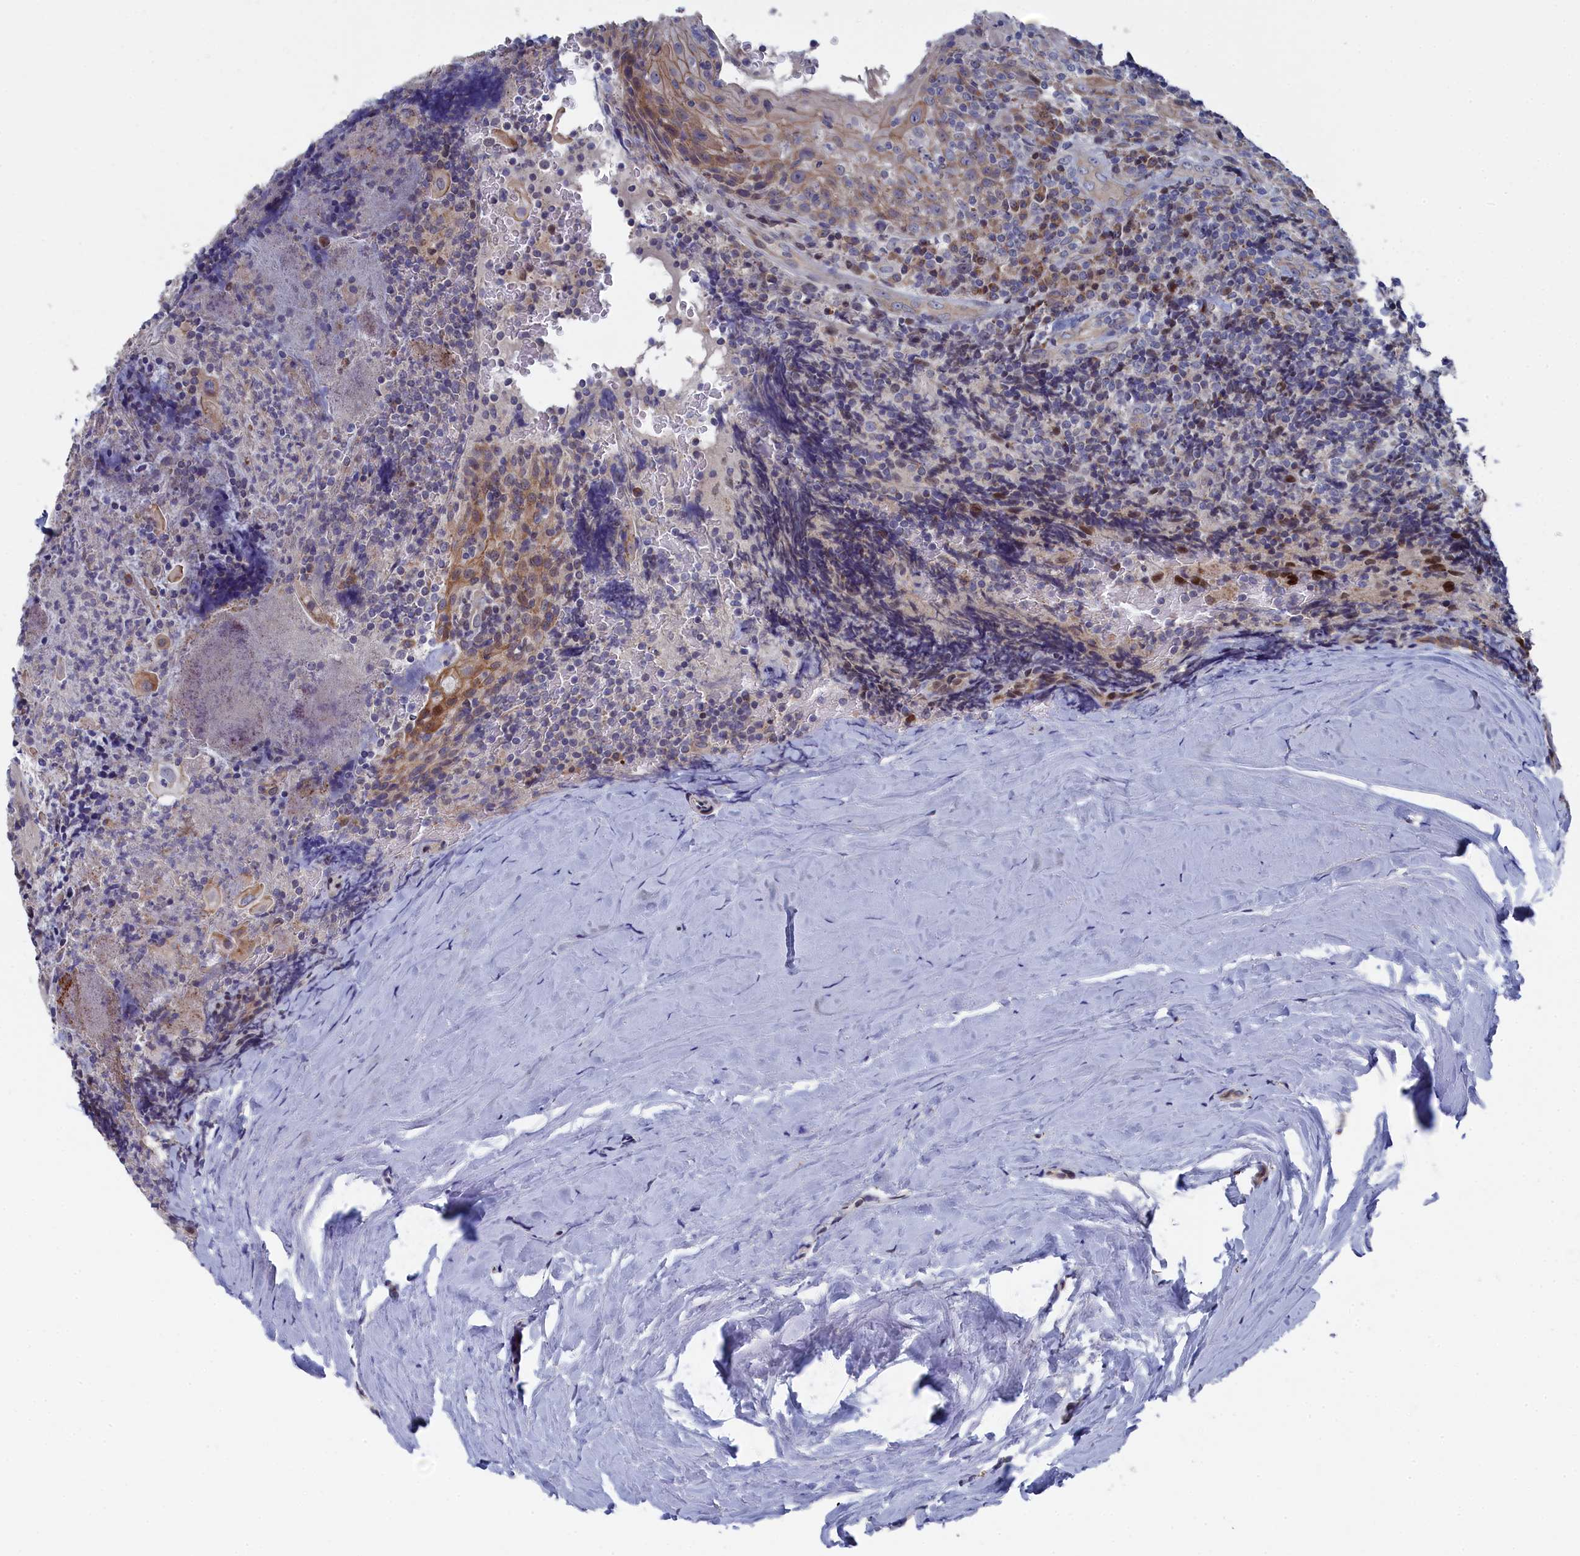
{"staining": {"intensity": "moderate", "quantity": "<25%", "location": "cytoplasmic/membranous"}, "tissue": "tonsil", "cell_type": "Germinal center cells", "image_type": "normal", "snomed": [{"axis": "morphology", "description": "Normal tissue, NOS"}, {"axis": "topography", "description": "Tonsil"}], "caption": "Germinal center cells demonstrate low levels of moderate cytoplasmic/membranous staining in approximately <25% of cells in normal tonsil. (DAB IHC with brightfield microscopy, high magnification).", "gene": "TMEM161A", "patient": {"sex": "male", "age": 37}}